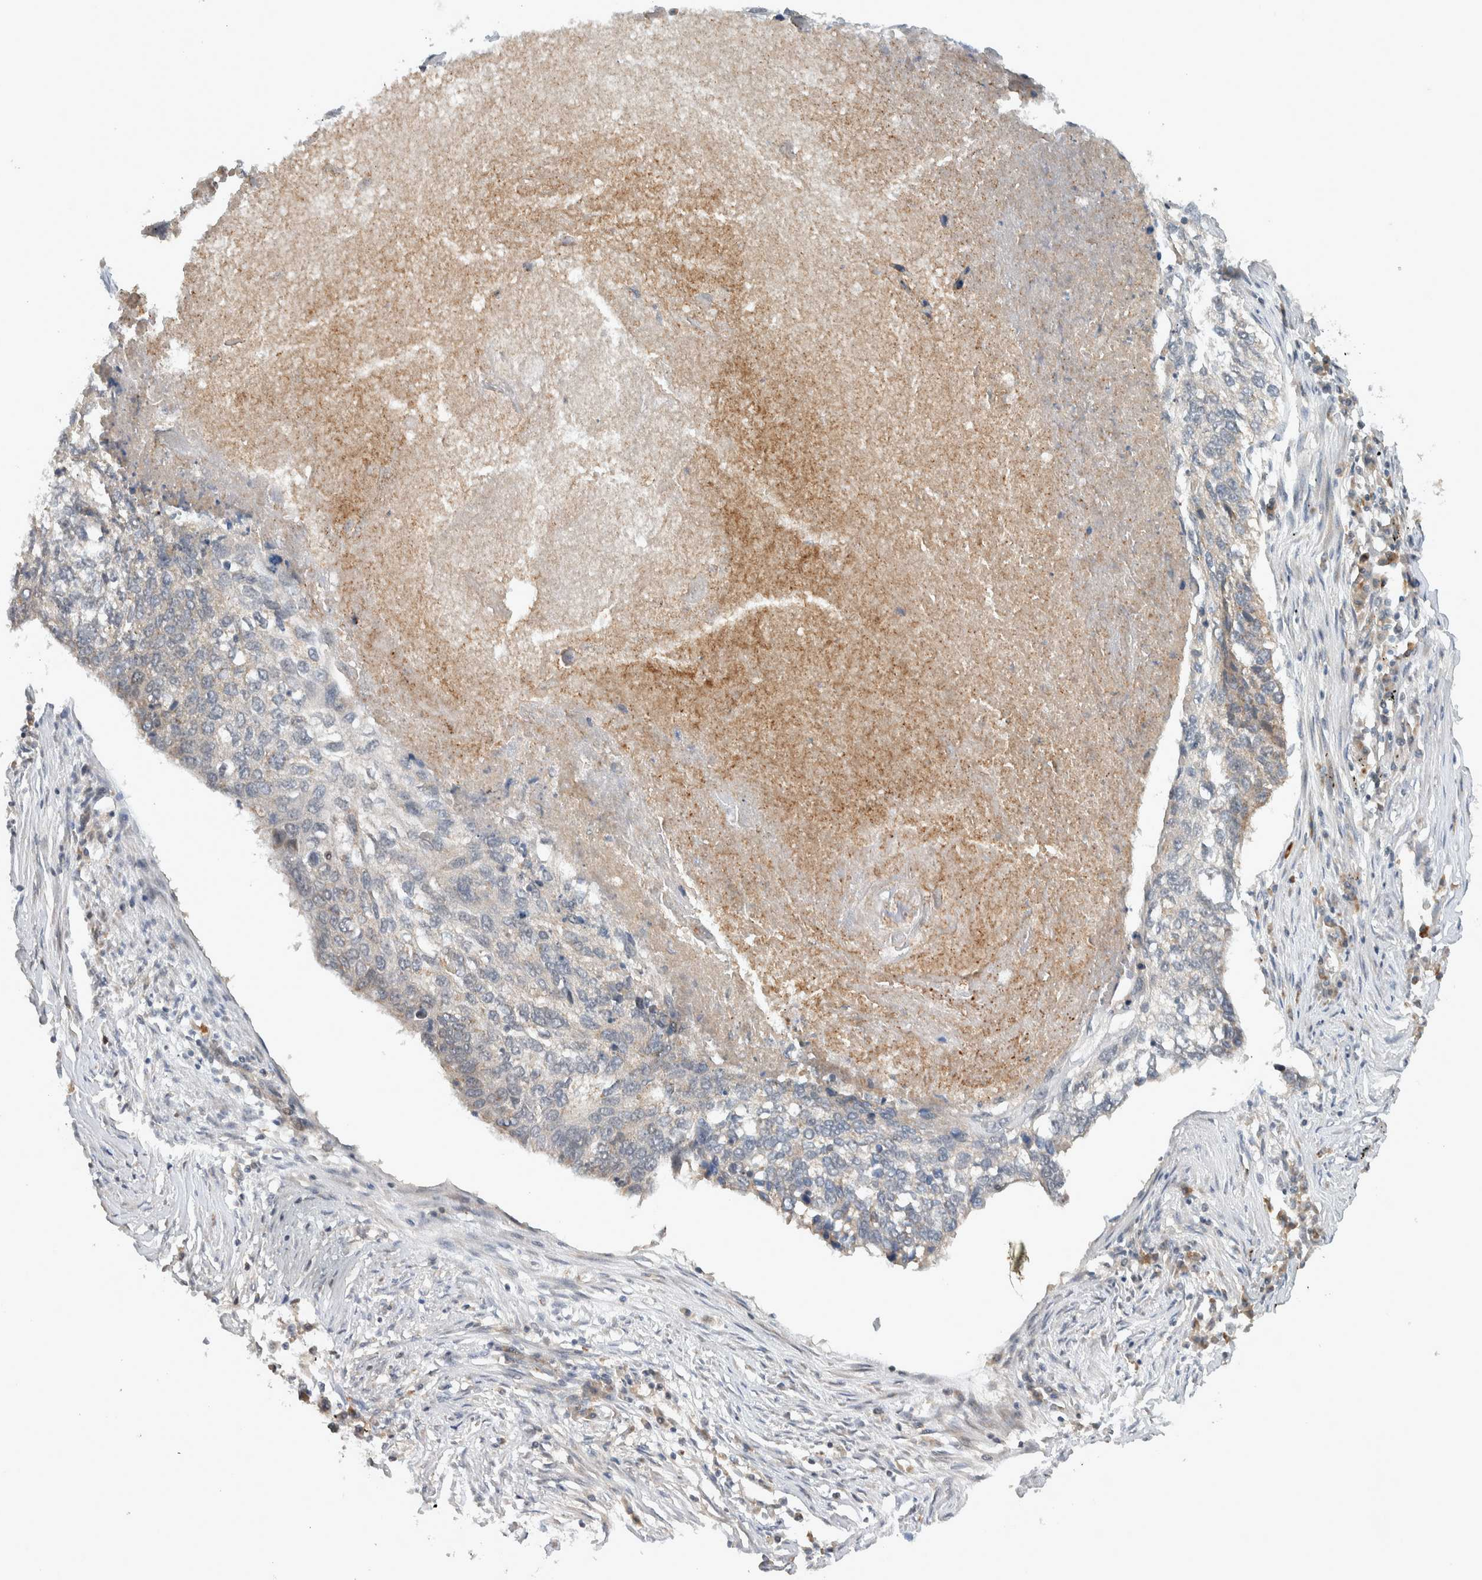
{"staining": {"intensity": "weak", "quantity": "<25%", "location": "cytoplasmic/membranous"}, "tissue": "lung cancer", "cell_type": "Tumor cells", "image_type": "cancer", "snomed": [{"axis": "morphology", "description": "Squamous cell carcinoma, NOS"}, {"axis": "topography", "description": "Lung"}], "caption": "Squamous cell carcinoma (lung) stained for a protein using immunohistochemistry exhibits no expression tumor cells.", "gene": "DEPTOR", "patient": {"sex": "female", "age": 63}}